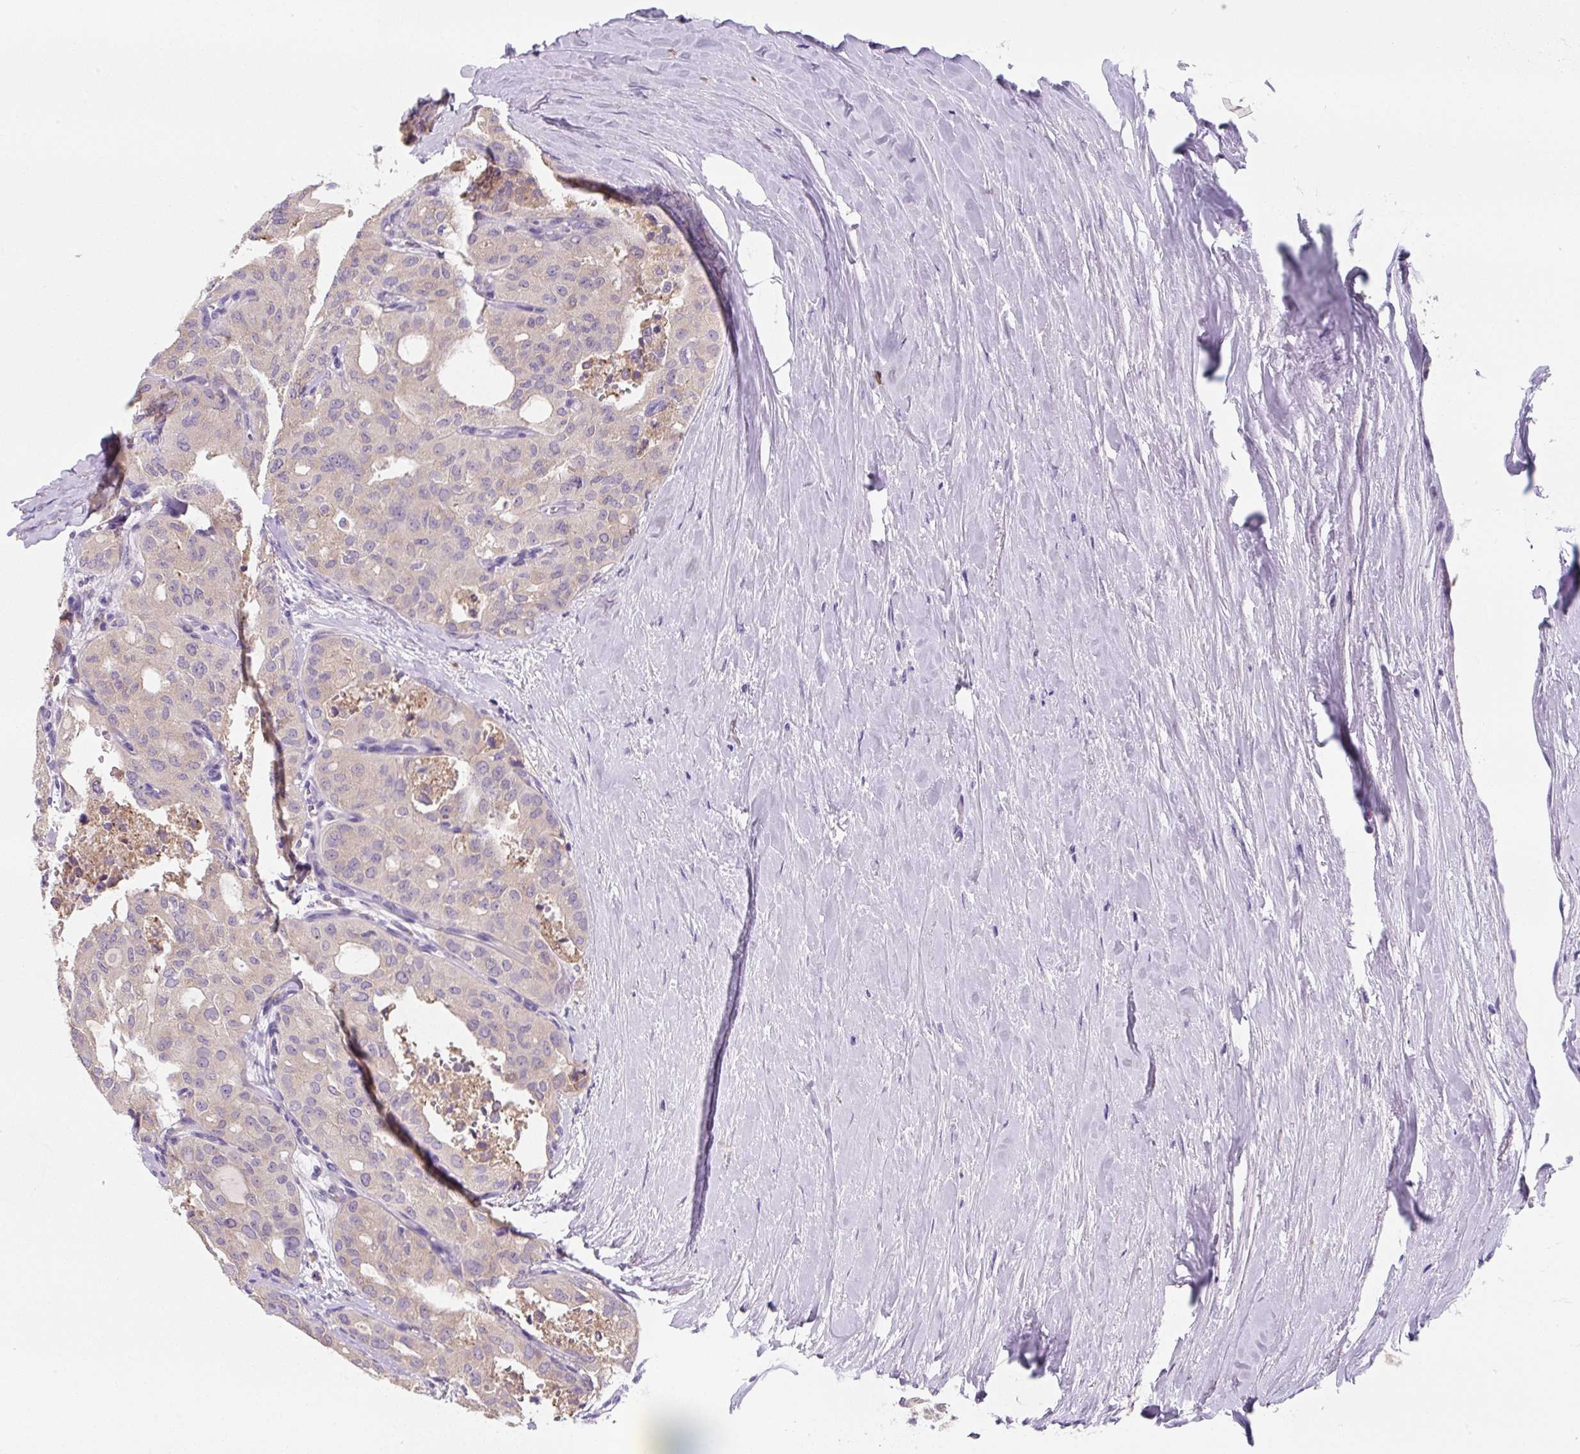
{"staining": {"intensity": "negative", "quantity": "none", "location": "none"}, "tissue": "thyroid cancer", "cell_type": "Tumor cells", "image_type": "cancer", "snomed": [{"axis": "morphology", "description": "Follicular adenoma carcinoma, NOS"}, {"axis": "topography", "description": "Thyroid gland"}], "caption": "There is no significant positivity in tumor cells of thyroid cancer.", "gene": "FZD5", "patient": {"sex": "male", "age": 75}}